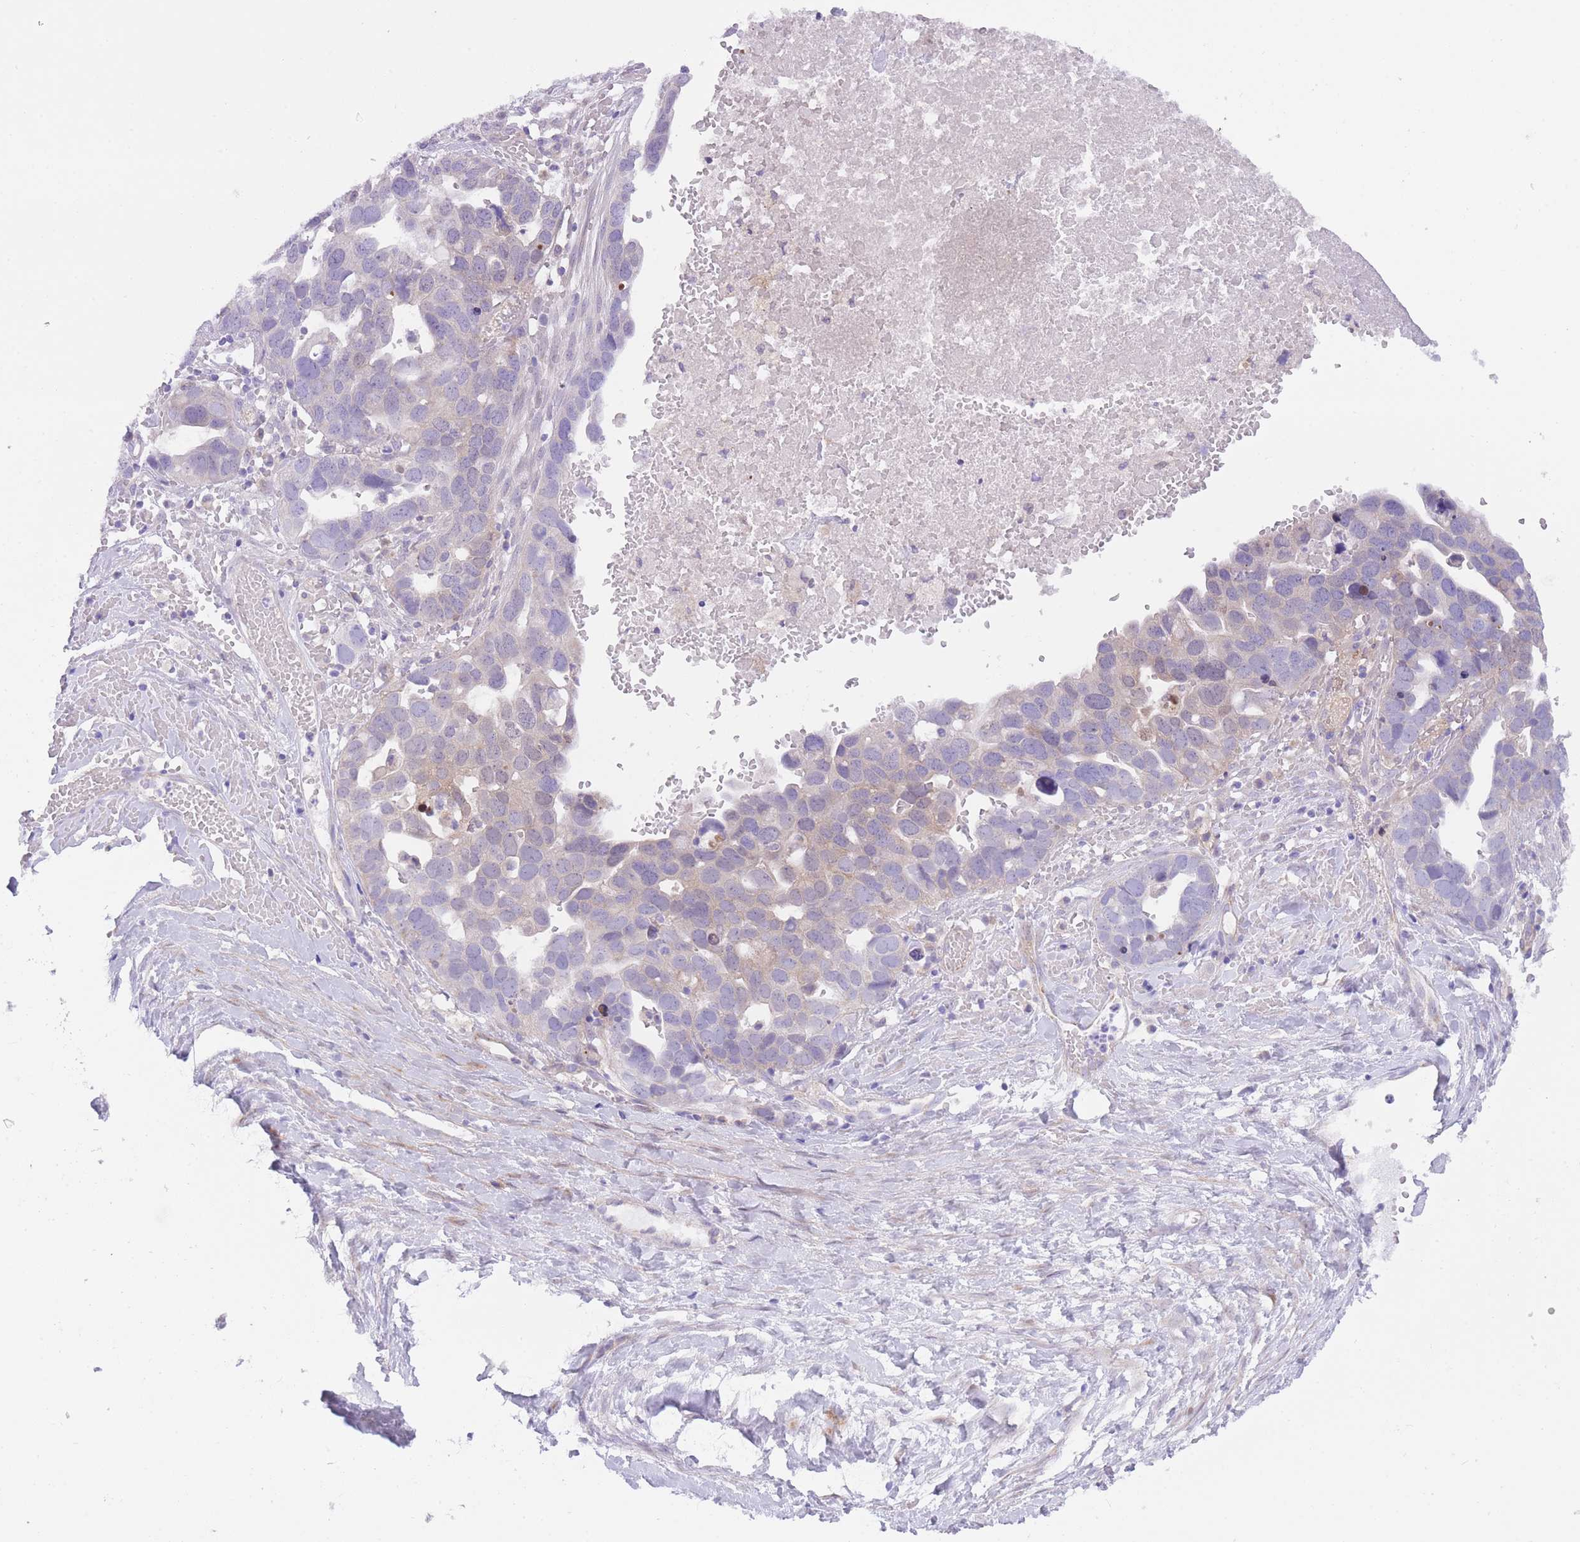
{"staining": {"intensity": "negative", "quantity": "none", "location": "none"}, "tissue": "ovarian cancer", "cell_type": "Tumor cells", "image_type": "cancer", "snomed": [{"axis": "morphology", "description": "Cystadenocarcinoma, serous, NOS"}, {"axis": "topography", "description": "Ovary"}], "caption": "The histopathology image displays no significant expression in tumor cells of ovarian serous cystadenocarcinoma.", "gene": "QTRT1", "patient": {"sex": "female", "age": 54}}